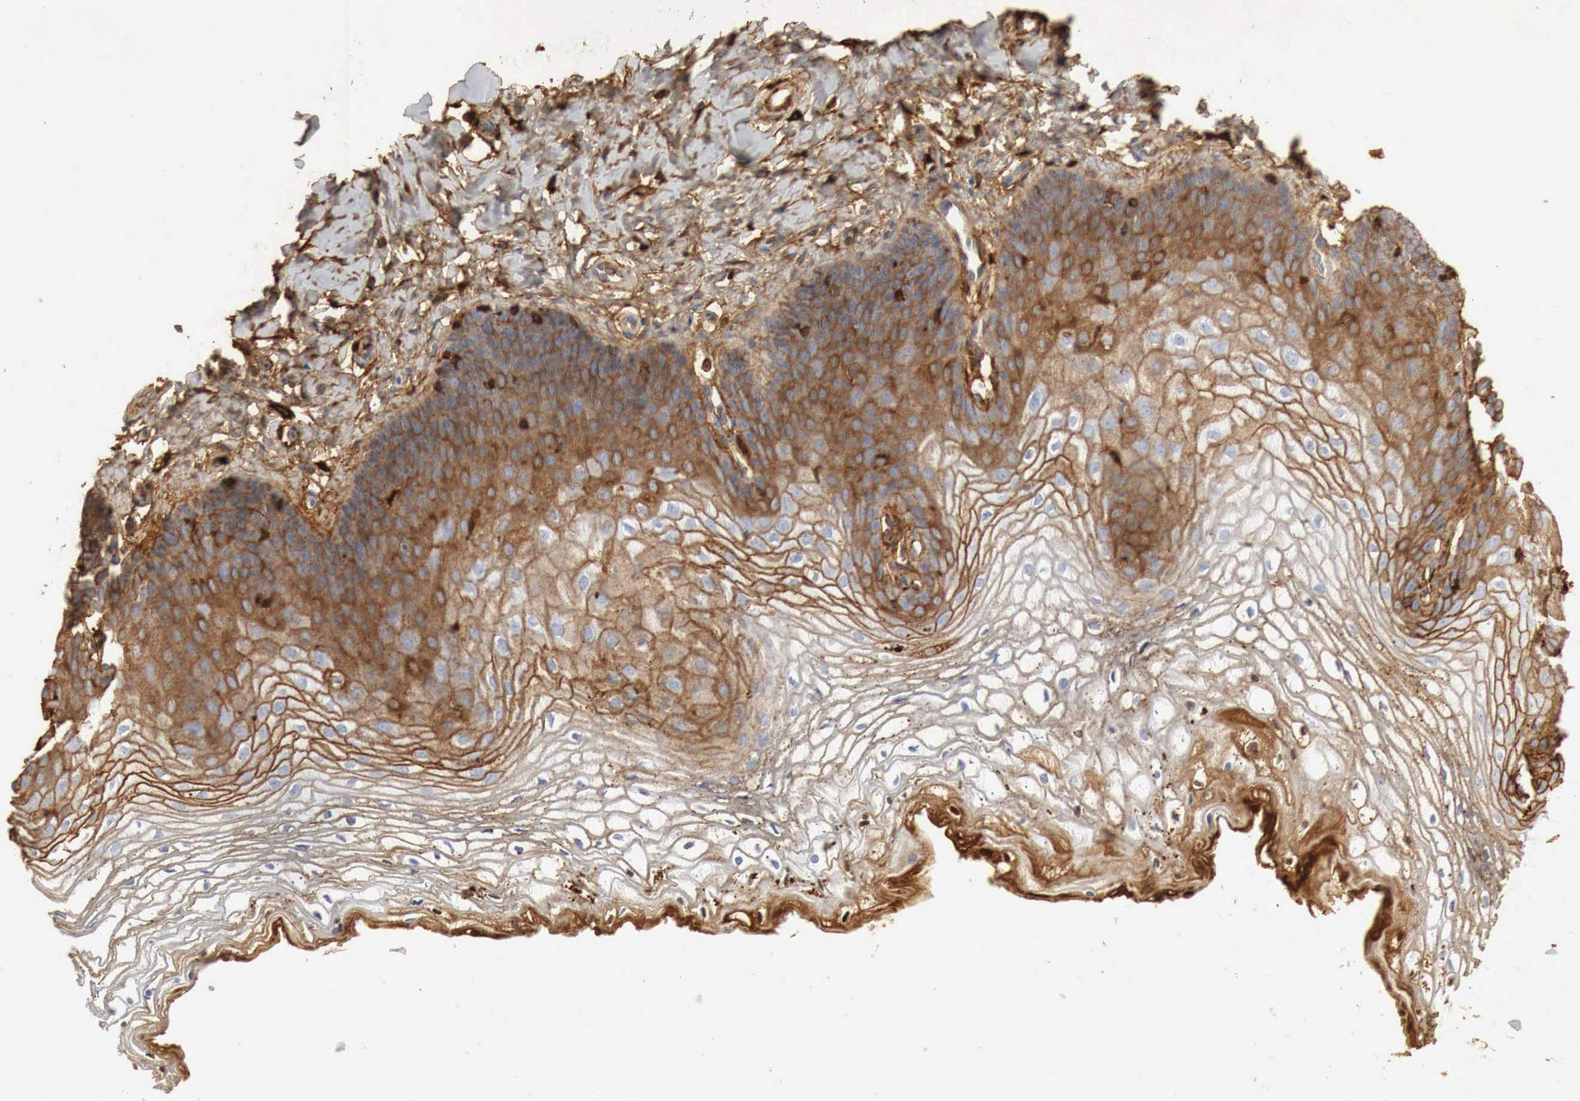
{"staining": {"intensity": "moderate", "quantity": "25%-75%", "location": "cytoplasmic/membranous"}, "tissue": "vagina", "cell_type": "Squamous epithelial cells", "image_type": "normal", "snomed": [{"axis": "morphology", "description": "Normal tissue, NOS"}, {"axis": "topography", "description": "Vagina"}], "caption": "A photomicrograph showing moderate cytoplasmic/membranous staining in about 25%-75% of squamous epithelial cells in unremarkable vagina, as visualized by brown immunohistochemical staining.", "gene": "IGLC3", "patient": {"sex": "female", "age": 68}}